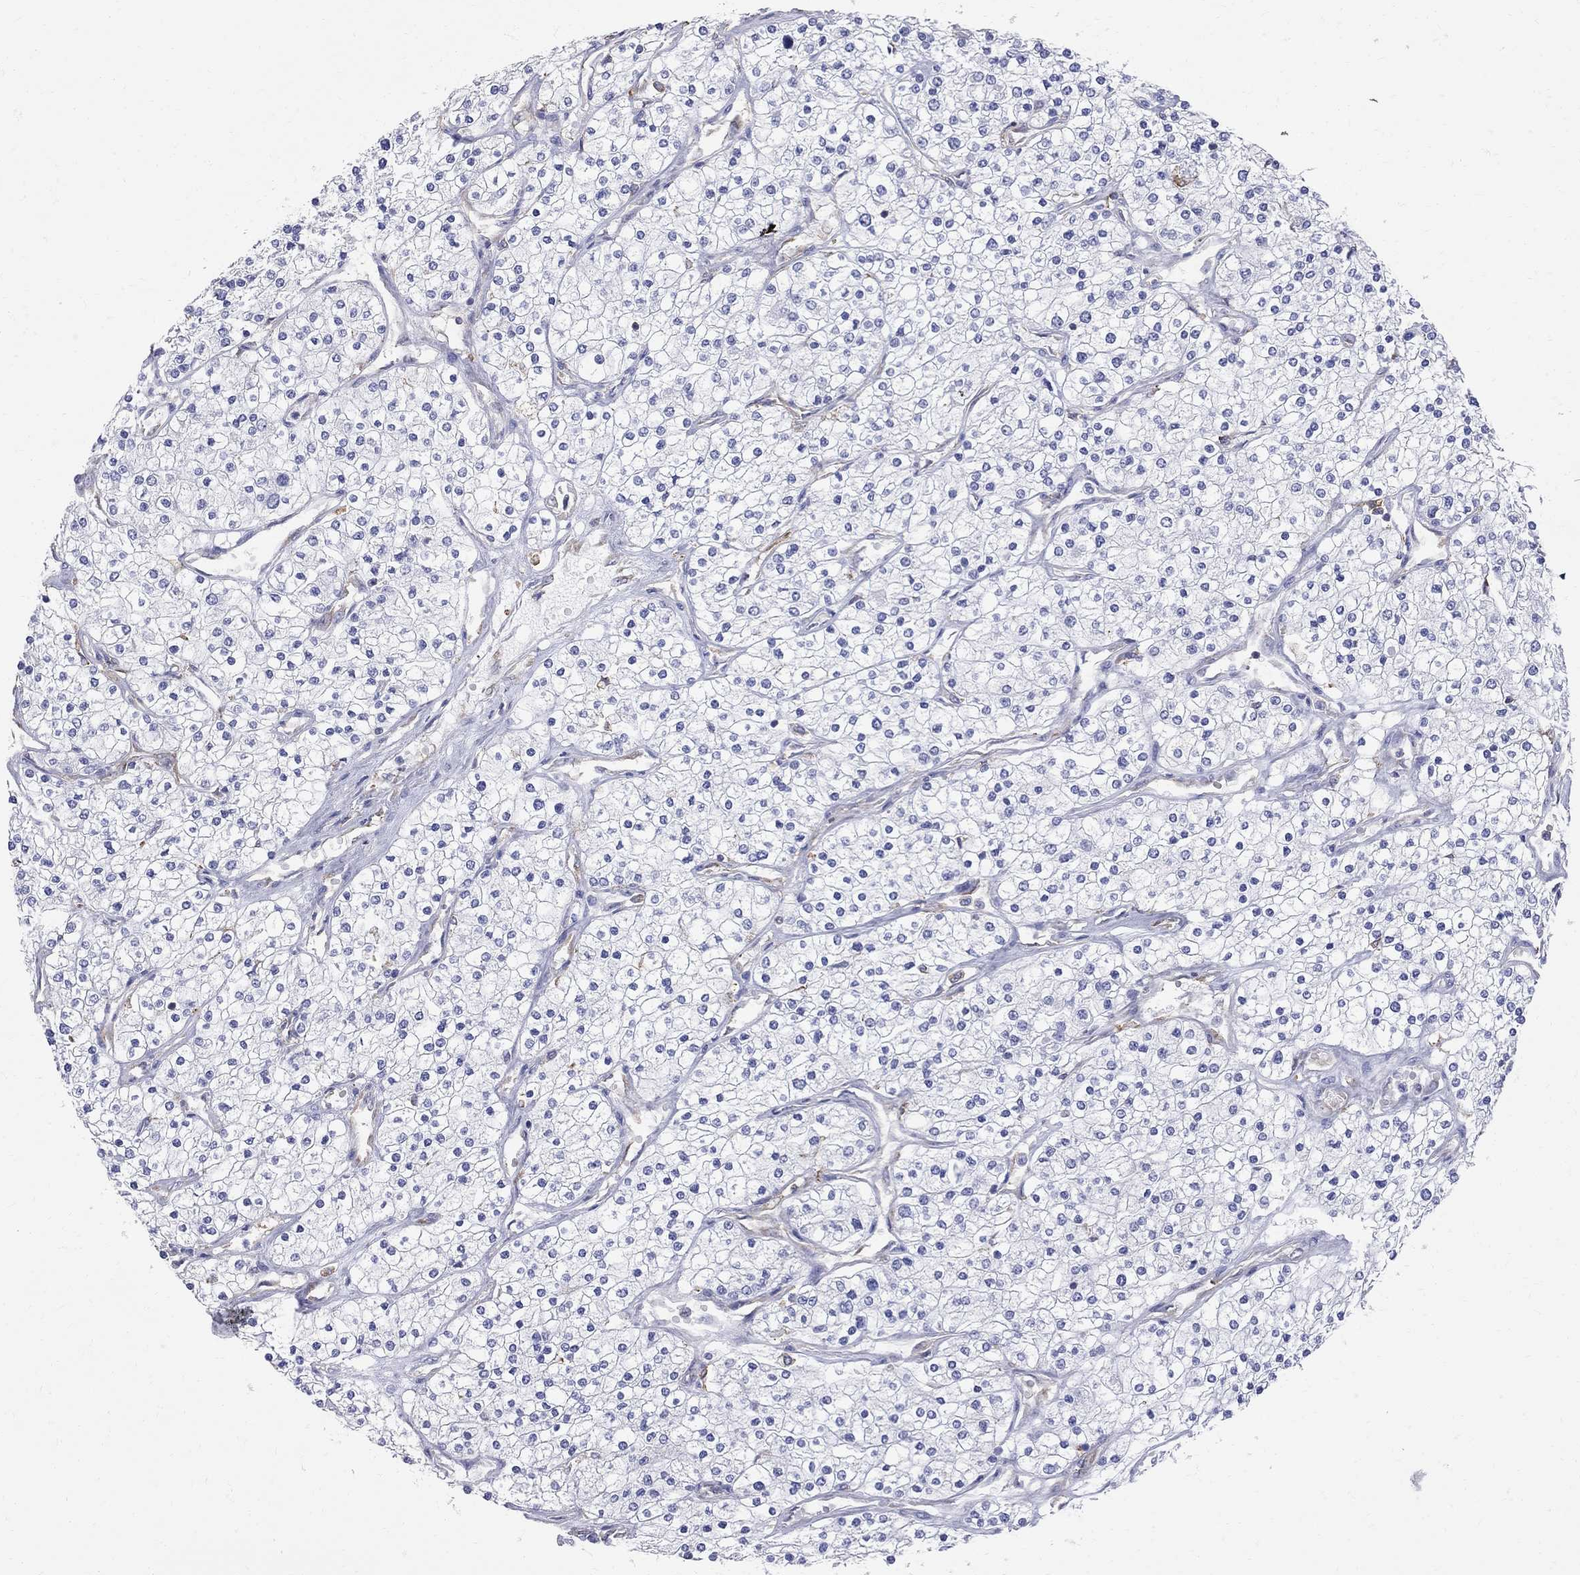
{"staining": {"intensity": "negative", "quantity": "none", "location": "none"}, "tissue": "renal cancer", "cell_type": "Tumor cells", "image_type": "cancer", "snomed": [{"axis": "morphology", "description": "Adenocarcinoma, NOS"}, {"axis": "topography", "description": "Kidney"}], "caption": "The photomicrograph demonstrates no significant positivity in tumor cells of renal cancer (adenocarcinoma).", "gene": "ABI3", "patient": {"sex": "male", "age": 80}}